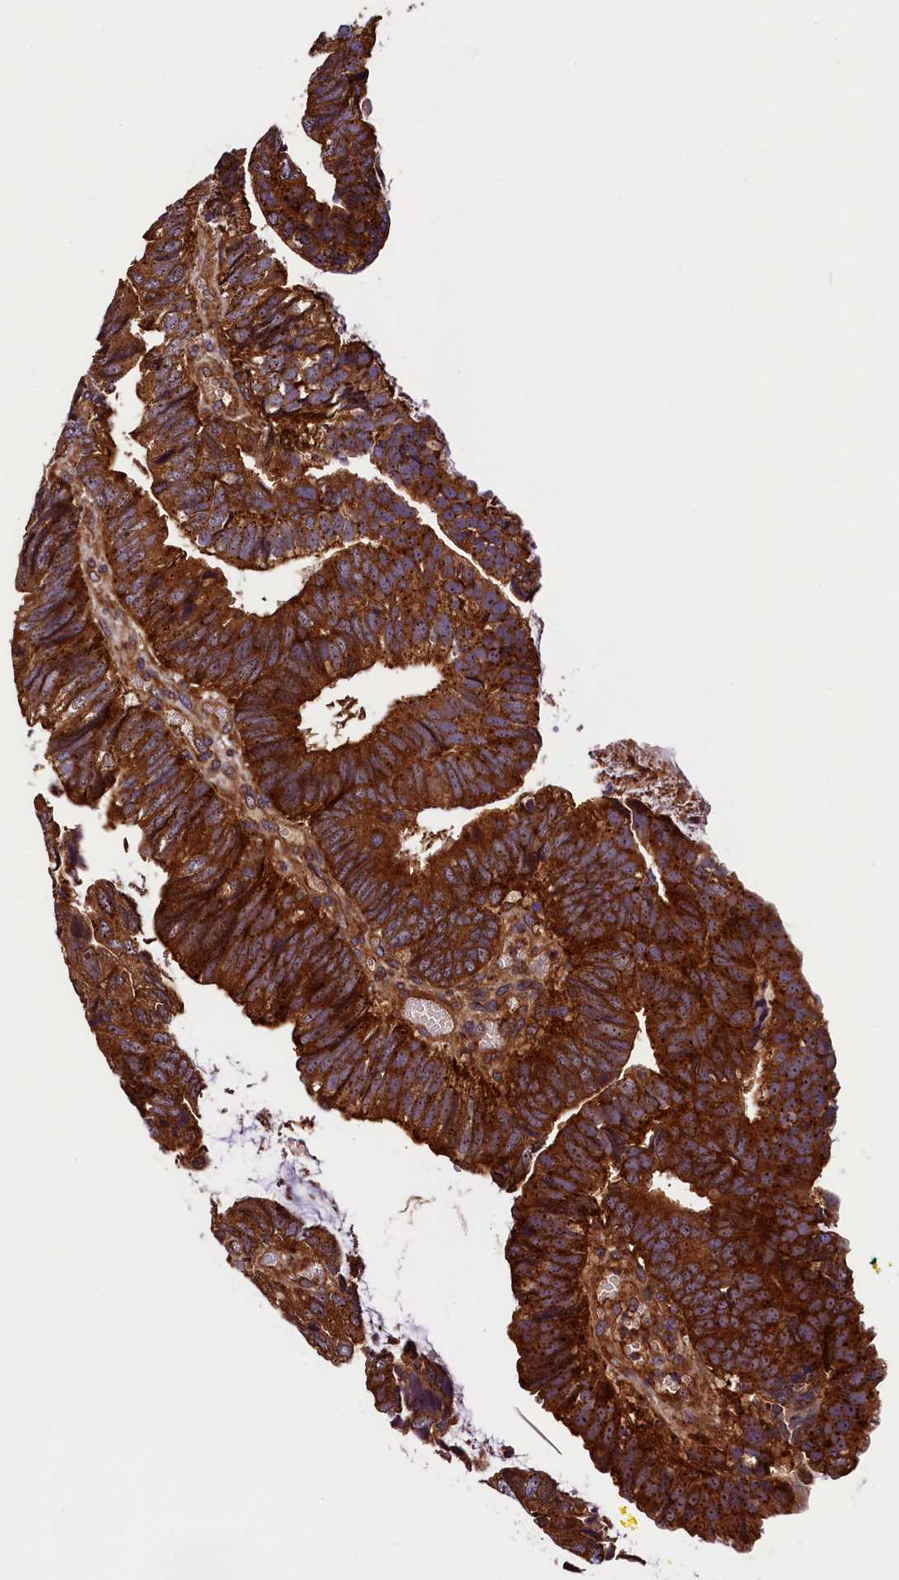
{"staining": {"intensity": "strong", "quantity": ">75%", "location": "cytoplasmic/membranous"}, "tissue": "colorectal cancer", "cell_type": "Tumor cells", "image_type": "cancer", "snomed": [{"axis": "morphology", "description": "Adenocarcinoma, NOS"}, {"axis": "topography", "description": "Colon"}], "caption": "Brown immunohistochemical staining in adenocarcinoma (colorectal) demonstrates strong cytoplasmic/membranous expression in approximately >75% of tumor cells. (Brightfield microscopy of DAB IHC at high magnification).", "gene": "VPS35", "patient": {"sex": "female", "age": 67}}